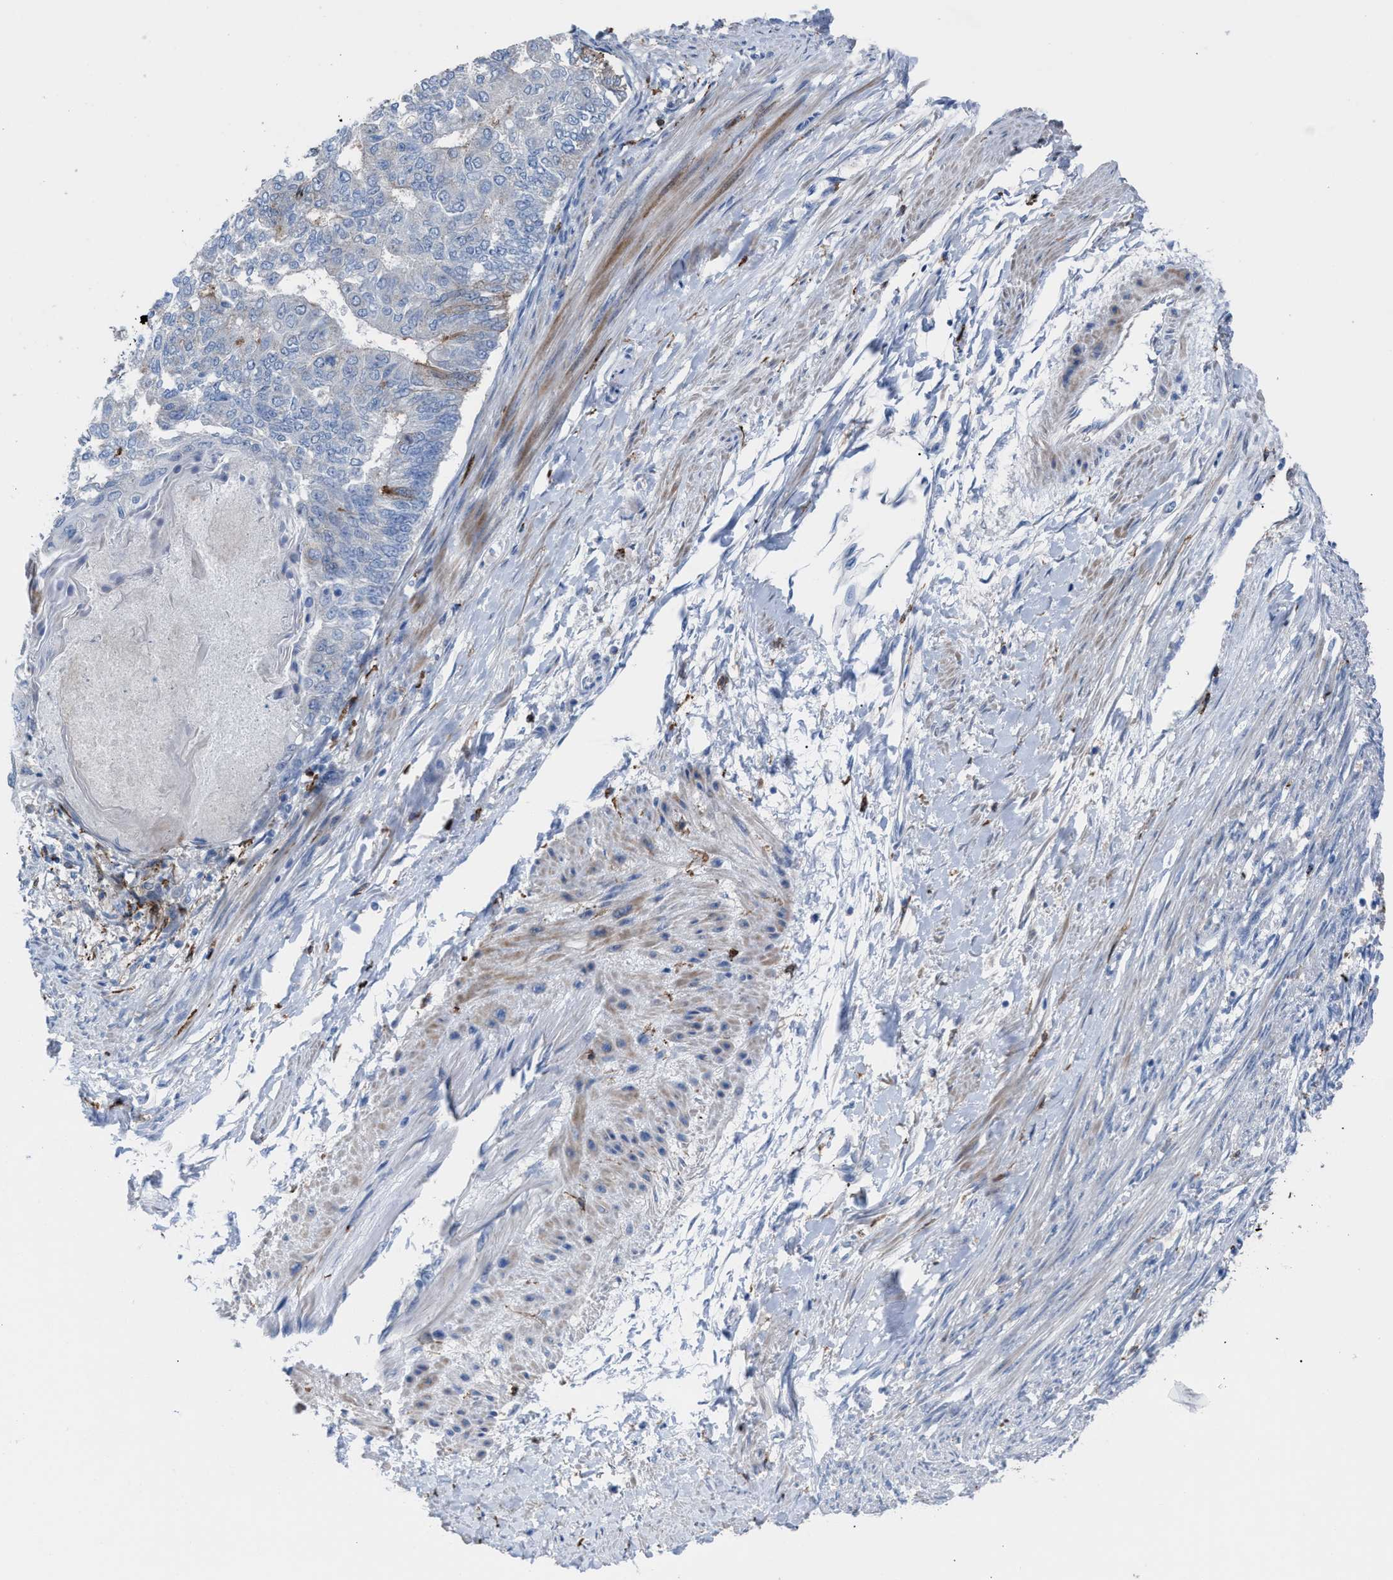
{"staining": {"intensity": "moderate", "quantity": "<25%", "location": "cytoplasmic/membranous"}, "tissue": "endometrial cancer", "cell_type": "Tumor cells", "image_type": "cancer", "snomed": [{"axis": "morphology", "description": "Adenocarcinoma, NOS"}, {"axis": "topography", "description": "Endometrium"}], "caption": "Endometrial cancer (adenocarcinoma) tissue reveals moderate cytoplasmic/membranous positivity in approximately <25% of tumor cells, visualized by immunohistochemistry. (DAB IHC with brightfield microscopy, high magnification).", "gene": "SLC47A1", "patient": {"sex": "female", "age": 32}}